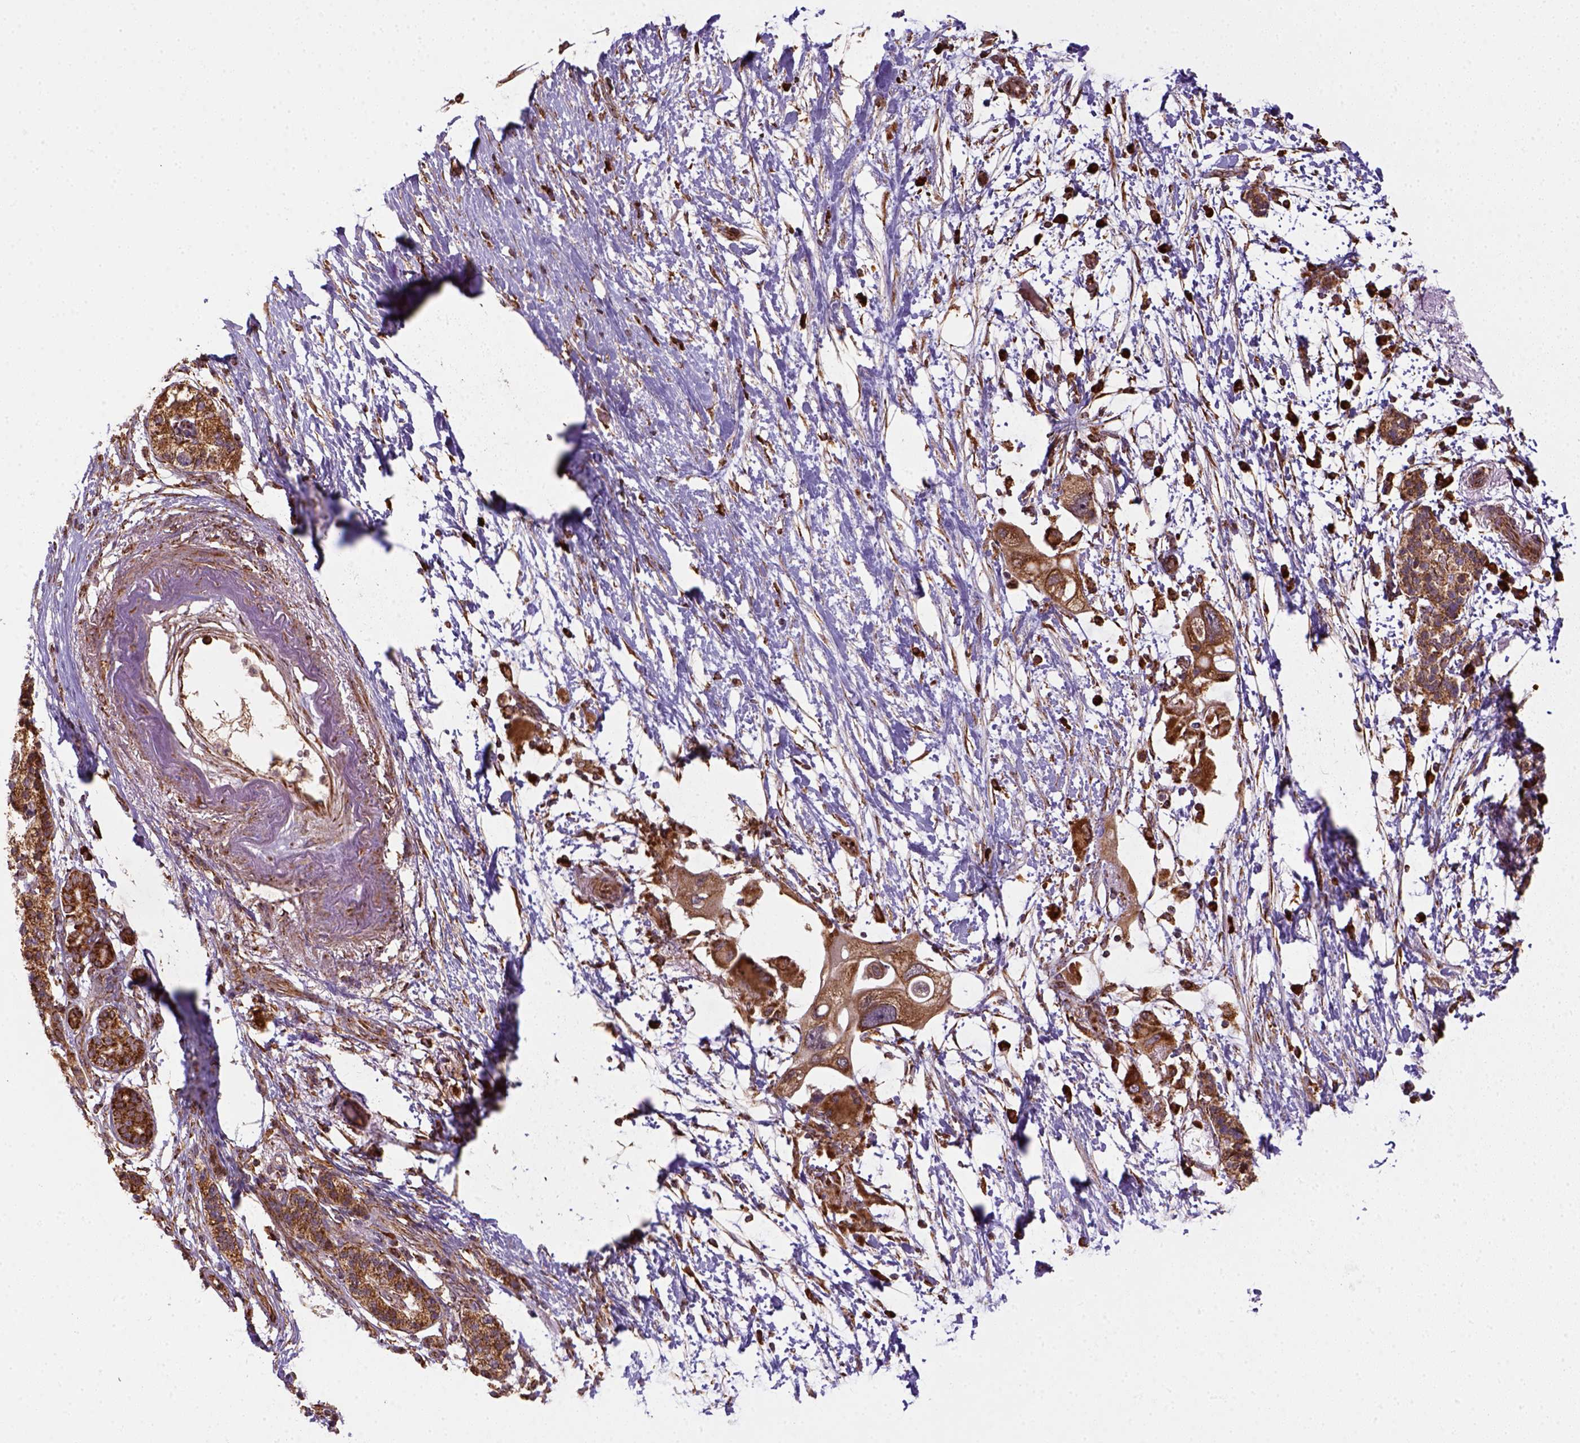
{"staining": {"intensity": "strong", "quantity": ">75%", "location": "cytoplasmic/membranous"}, "tissue": "pancreatic cancer", "cell_type": "Tumor cells", "image_type": "cancer", "snomed": [{"axis": "morphology", "description": "Adenocarcinoma, NOS"}, {"axis": "topography", "description": "Pancreas"}], "caption": "This image shows pancreatic cancer (adenocarcinoma) stained with IHC to label a protein in brown. The cytoplasmic/membranous of tumor cells show strong positivity for the protein. Nuclei are counter-stained blue.", "gene": "MAPK8IP3", "patient": {"sex": "female", "age": 72}}